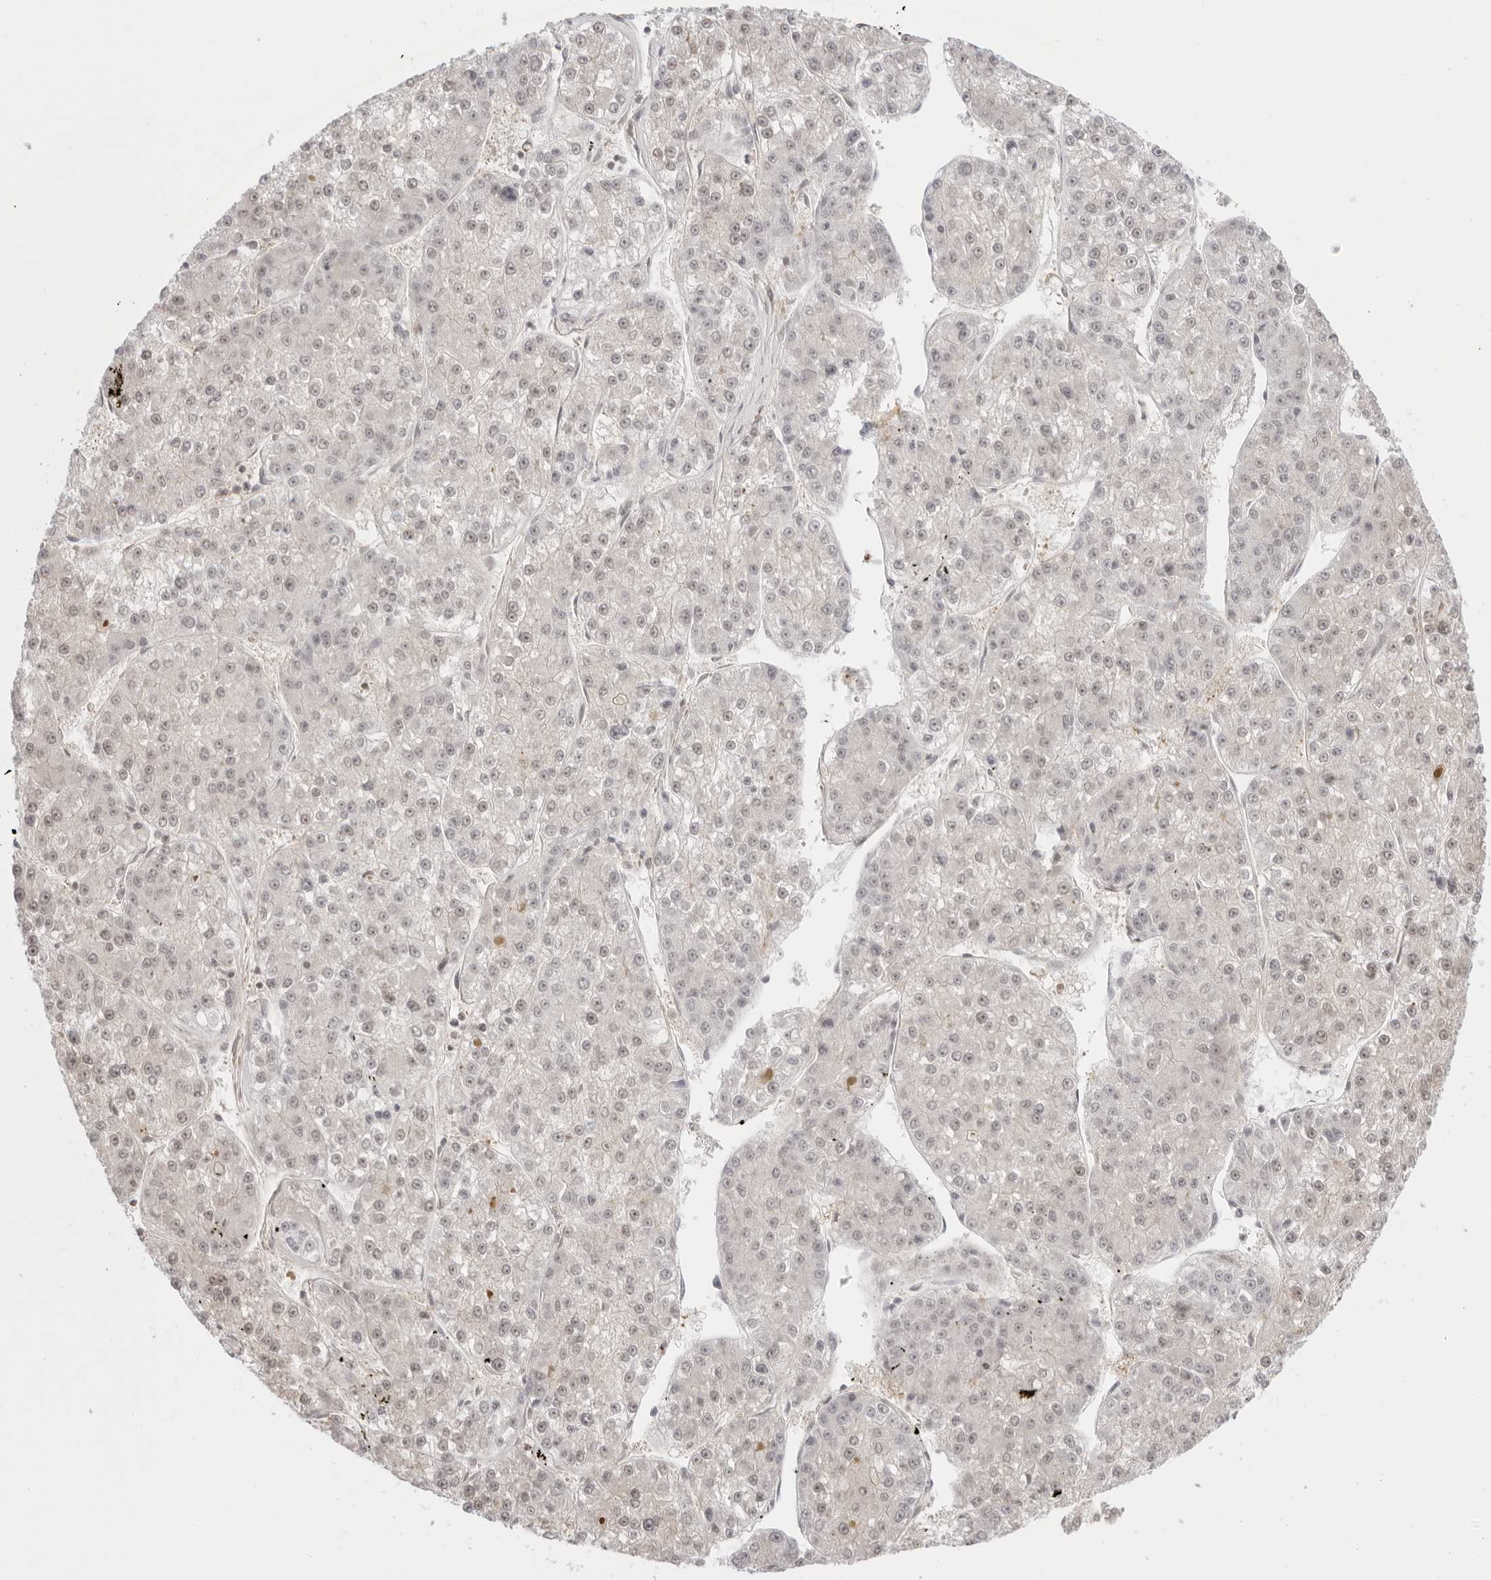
{"staining": {"intensity": "weak", "quantity": "<25%", "location": "nuclear"}, "tissue": "liver cancer", "cell_type": "Tumor cells", "image_type": "cancer", "snomed": [{"axis": "morphology", "description": "Carcinoma, Hepatocellular, NOS"}, {"axis": "topography", "description": "Liver"}], "caption": "A micrograph of human liver cancer is negative for staining in tumor cells.", "gene": "RNF146", "patient": {"sex": "female", "age": 73}}